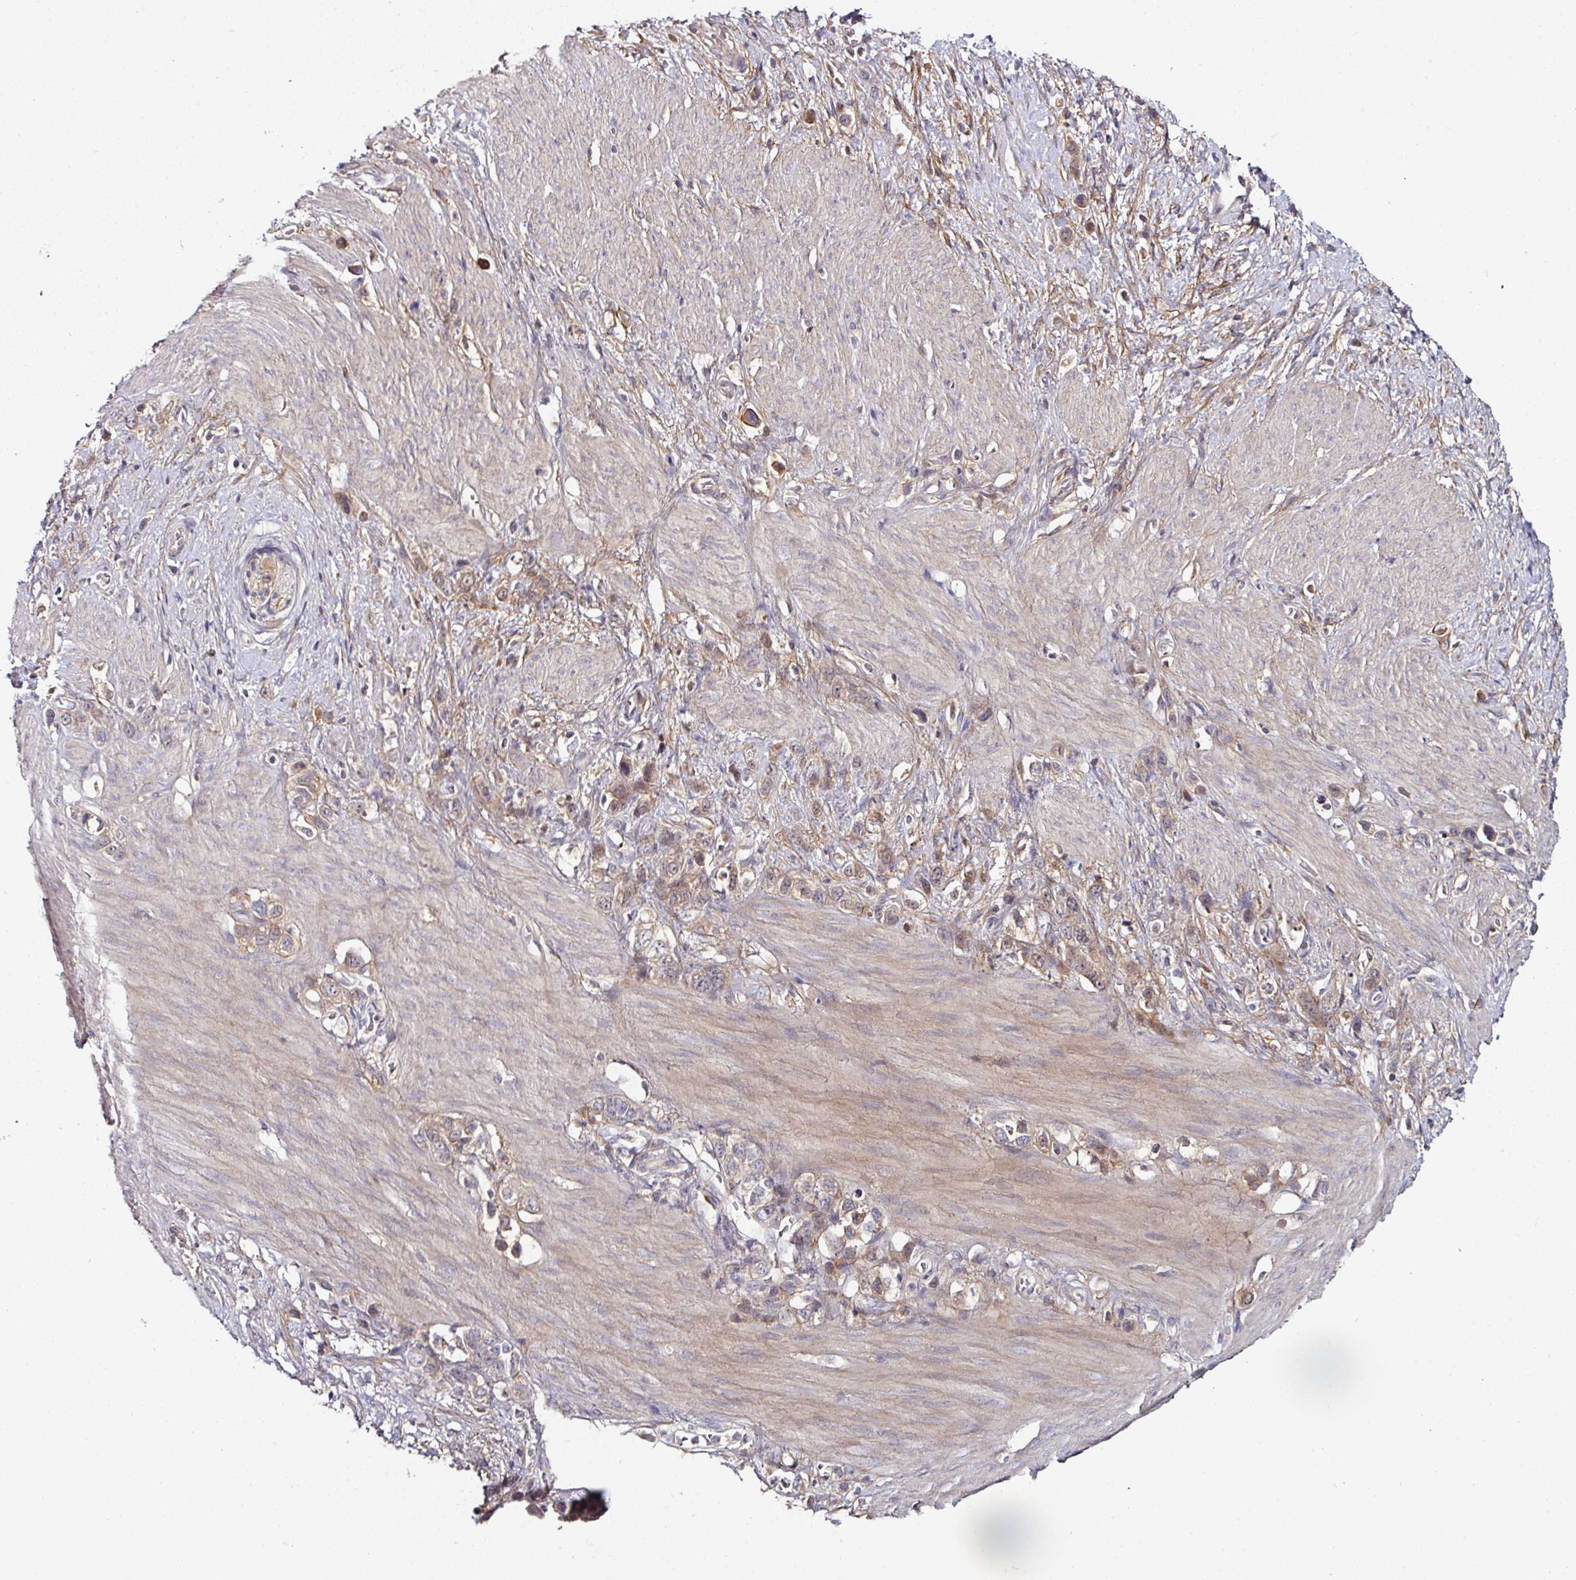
{"staining": {"intensity": "weak", "quantity": ">75%", "location": "cytoplasmic/membranous"}, "tissue": "stomach cancer", "cell_type": "Tumor cells", "image_type": "cancer", "snomed": [{"axis": "morphology", "description": "Adenocarcinoma, NOS"}, {"axis": "topography", "description": "Stomach"}], "caption": "A brown stain highlights weak cytoplasmic/membranous expression of a protein in stomach cancer tumor cells. (DAB (3,3'-diaminobenzidine) = brown stain, brightfield microscopy at high magnification).", "gene": "CTDSP2", "patient": {"sex": "female", "age": 65}}